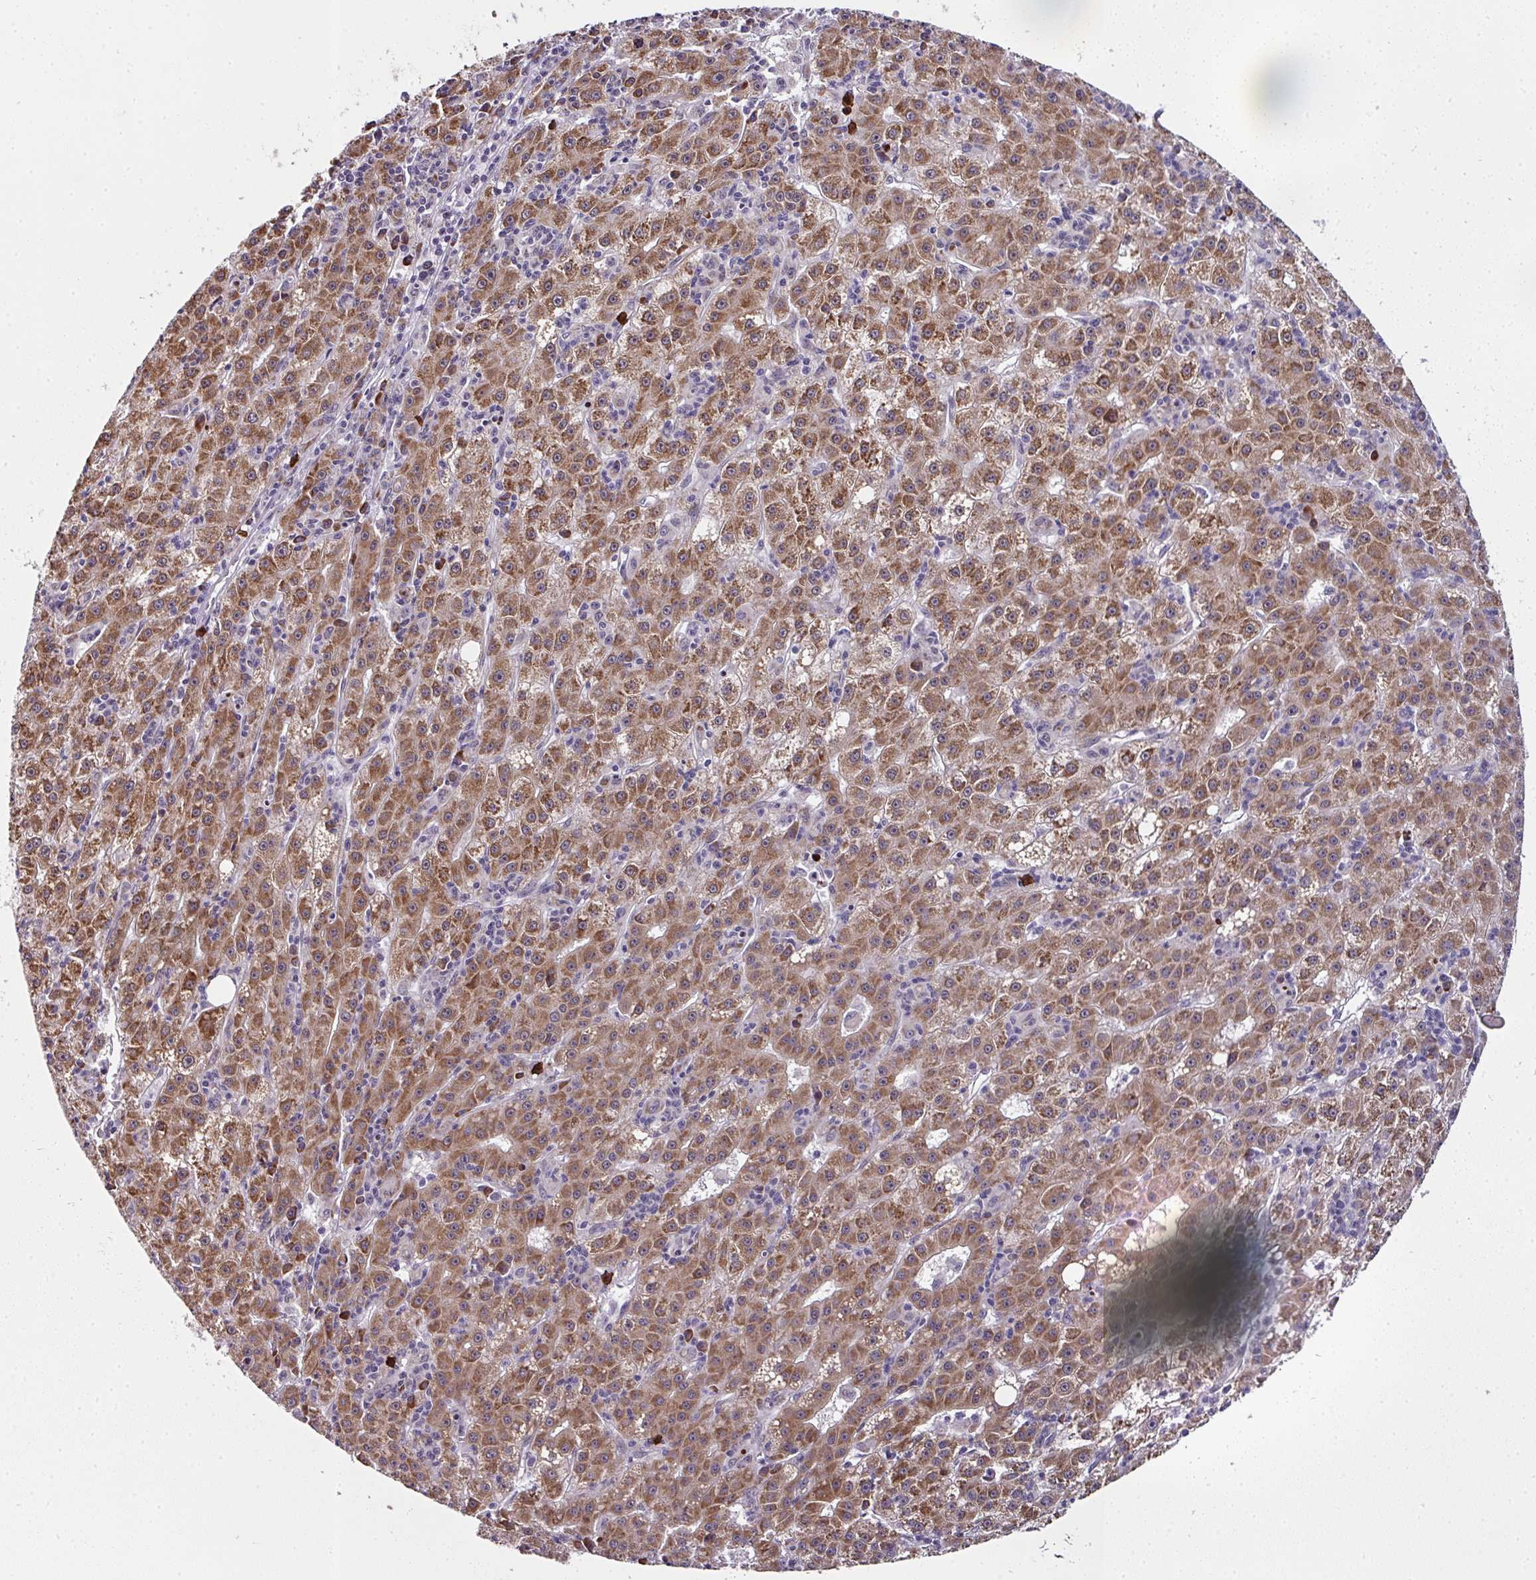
{"staining": {"intensity": "moderate", "quantity": ">75%", "location": "cytoplasmic/membranous"}, "tissue": "liver cancer", "cell_type": "Tumor cells", "image_type": "cancer", "snomed": [{"axis": "morphology", "description": "Carcinoma, Hepatocellular, NOS"}, {"axis": "topography", "description": "Liver"}], "caption": "A brown stain labels moderate cytoplasmic/membranous expression of a protein in liver cancer tumor cells.", "gene": "APOLD1", "patient": {"sex": "male", "age": 76}}